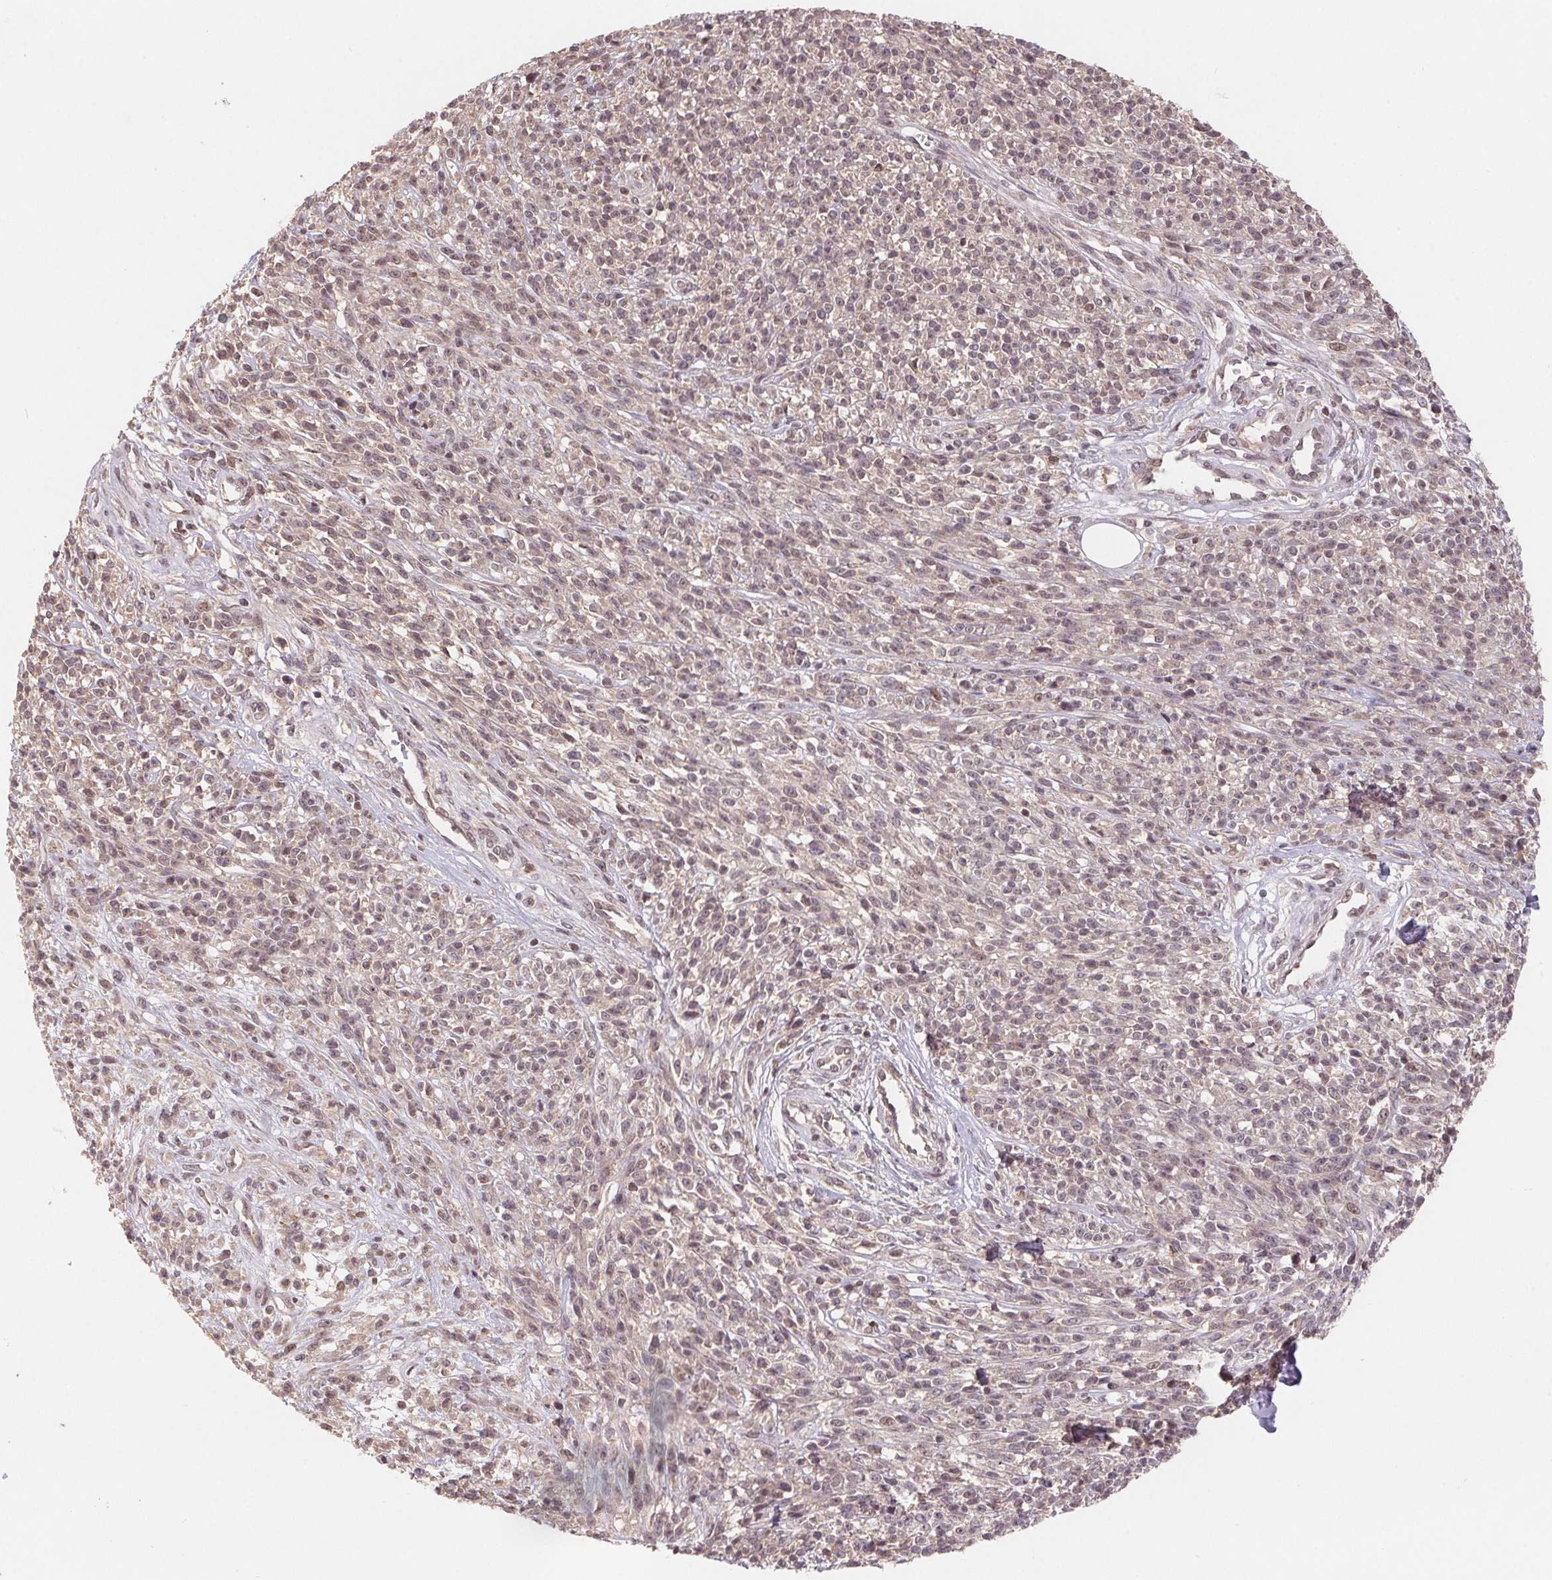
{"staining": {"intensity": "negative", "quantity": "none", "location": "none"}, "tissue": "melanoma", "cell_type": "Tumor cells", "image_type": "cancer", "snomed": [{"axis": "morphology", "description": "Malignant melanoma, NOS"}, {"axis": "topography", "description": "Skin"}, {"axis": "topography", "description": "Skin of trunk"}], "caption": "Protein analysis of malignant melanoma demonstrates no significant expression in tumor cells.", "gene": "HMGN3", "patient": {"sex": "male", "age": 74}}